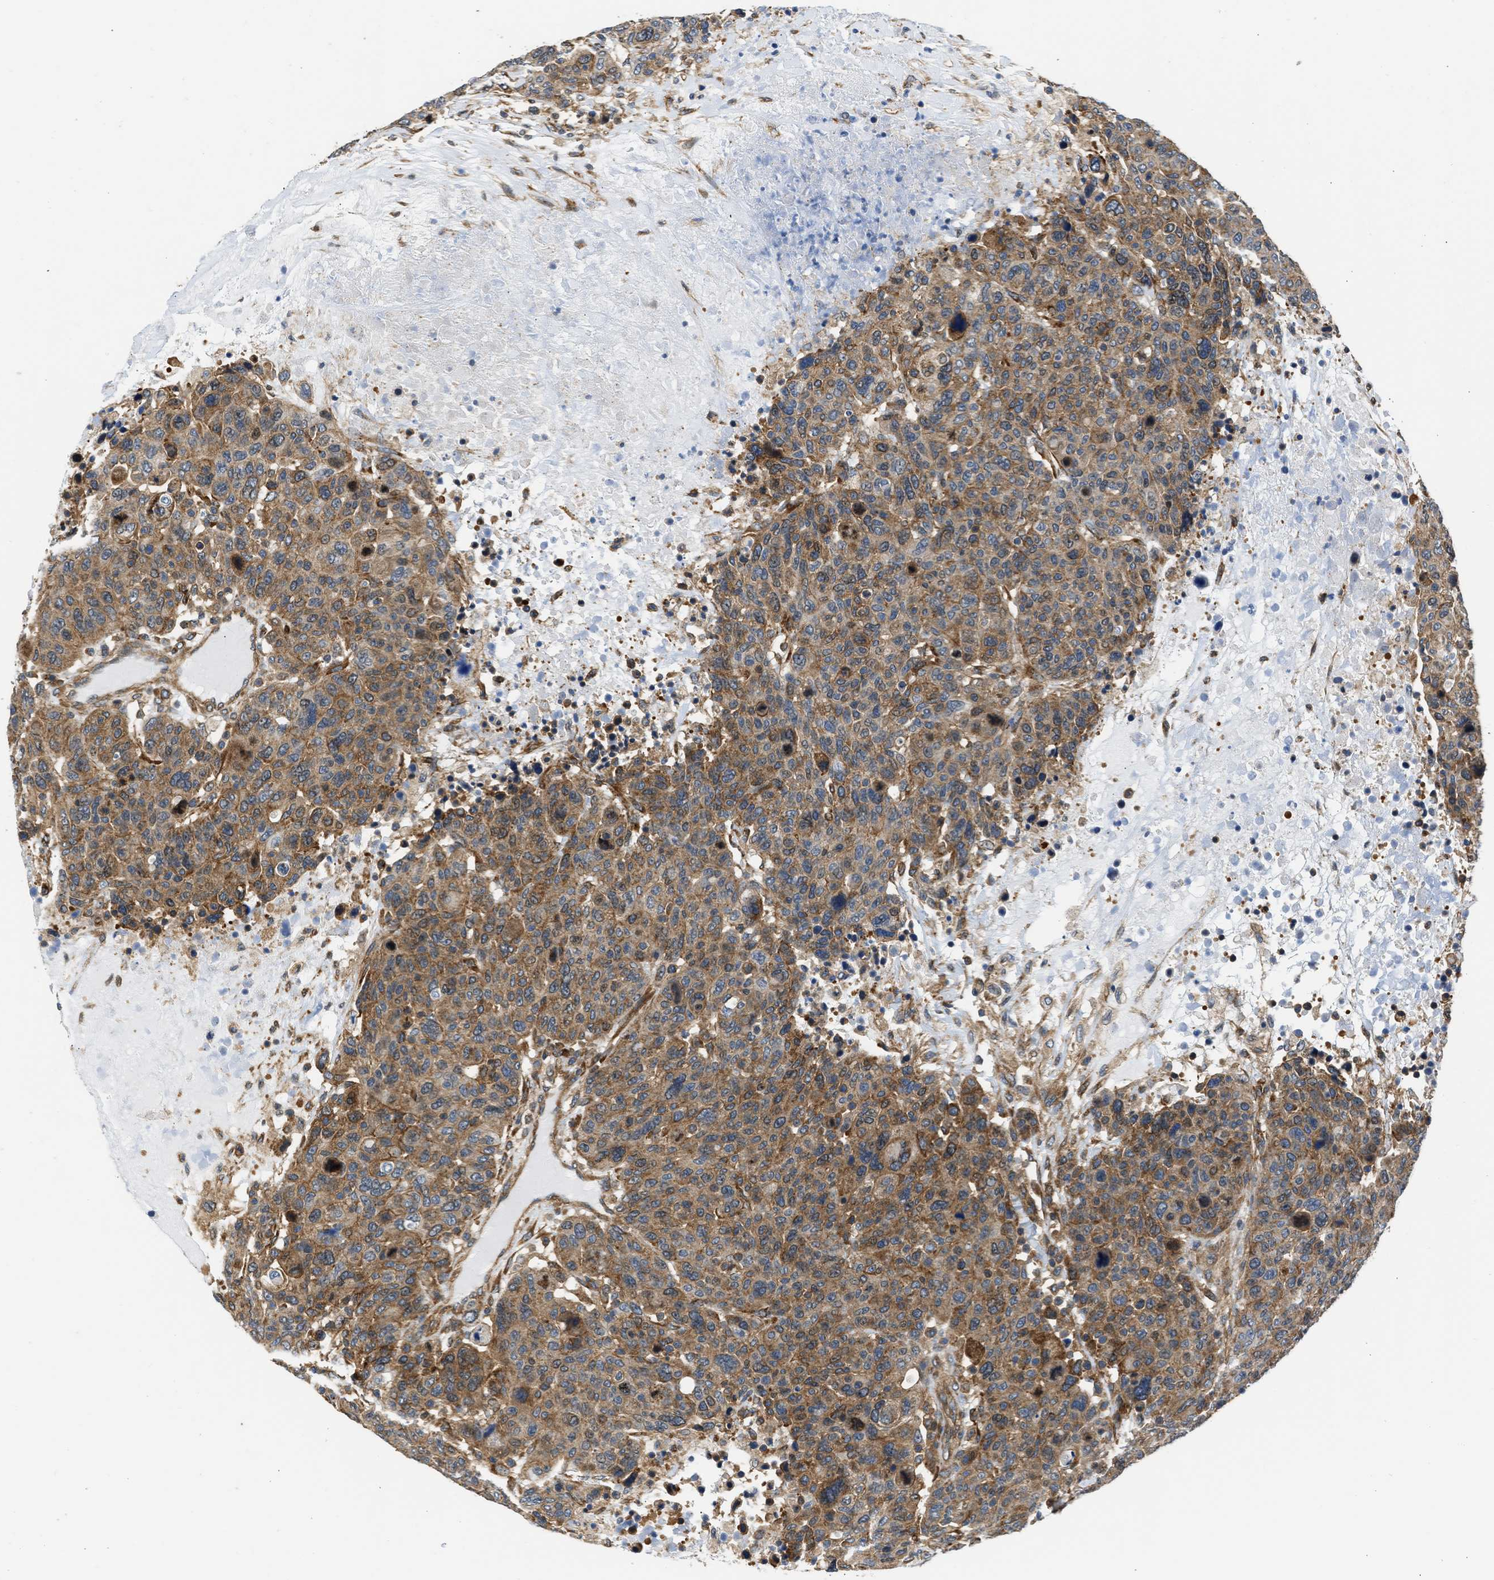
{"staining": {"intensity": "moderate", "quantity": ">75%", "location": "cytoplasmic/membranous"}, "tissue": "breast cancer", "cell_type": "Tumor cells", "image_type": "cancer", "snomed": [{"axis": "morphology", "description": "Duct carcinoma"}, {"axis": "topography", "description": "Breast"}], "caption": "About >75% of tumor cells in infiltrating ductal carcinoma (breast) reveal moderate cytoplasmic/membranous protein staining as visualized by brown immunohistochemical staining.", "gene": "SEPTIN2", "patient": {"sex": "female", "age": 37}}